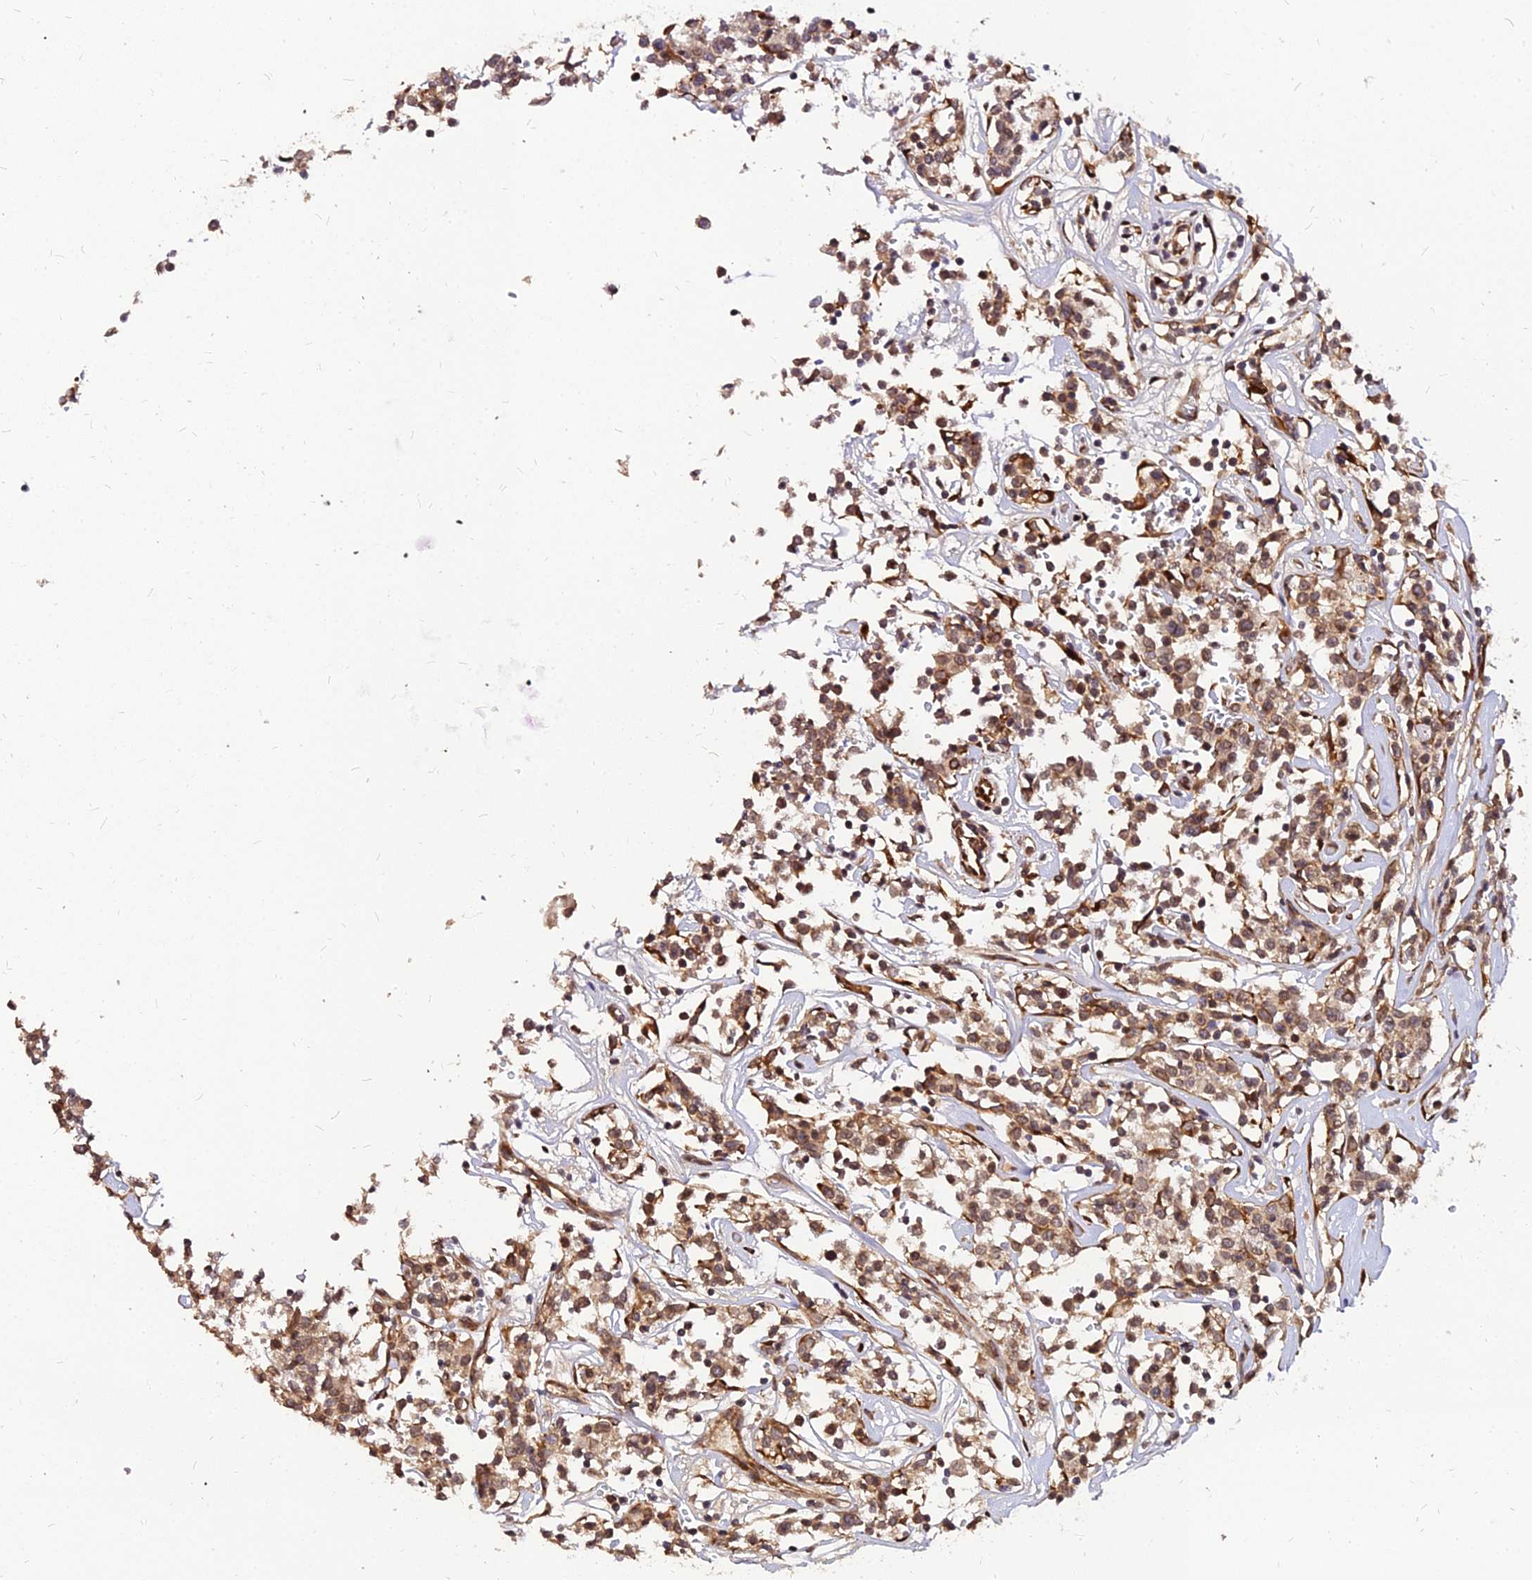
{"staining": {"intensity": "moderate", "quantity": ">75%", "location": "cytoplasmic/membranous,nuclear"}, "tissue": "lymphoma", "cell_type": "Tumor cells", "image_type": "cancer", "snomed": [{"axis": "morphology", "description": "Malignant lymphoma, non-Hodgkin's type, Low grade"}, {"axis": "topography", "description": "Small intestine"}], "caption": "Human malignant lymphoma, non-Hodgkin's type (low-grade) stained with a protein marker reveals moderate staining in tumor cells.", "gene": "PDE4D", "patient": {"sex": "female", "age": 59}}